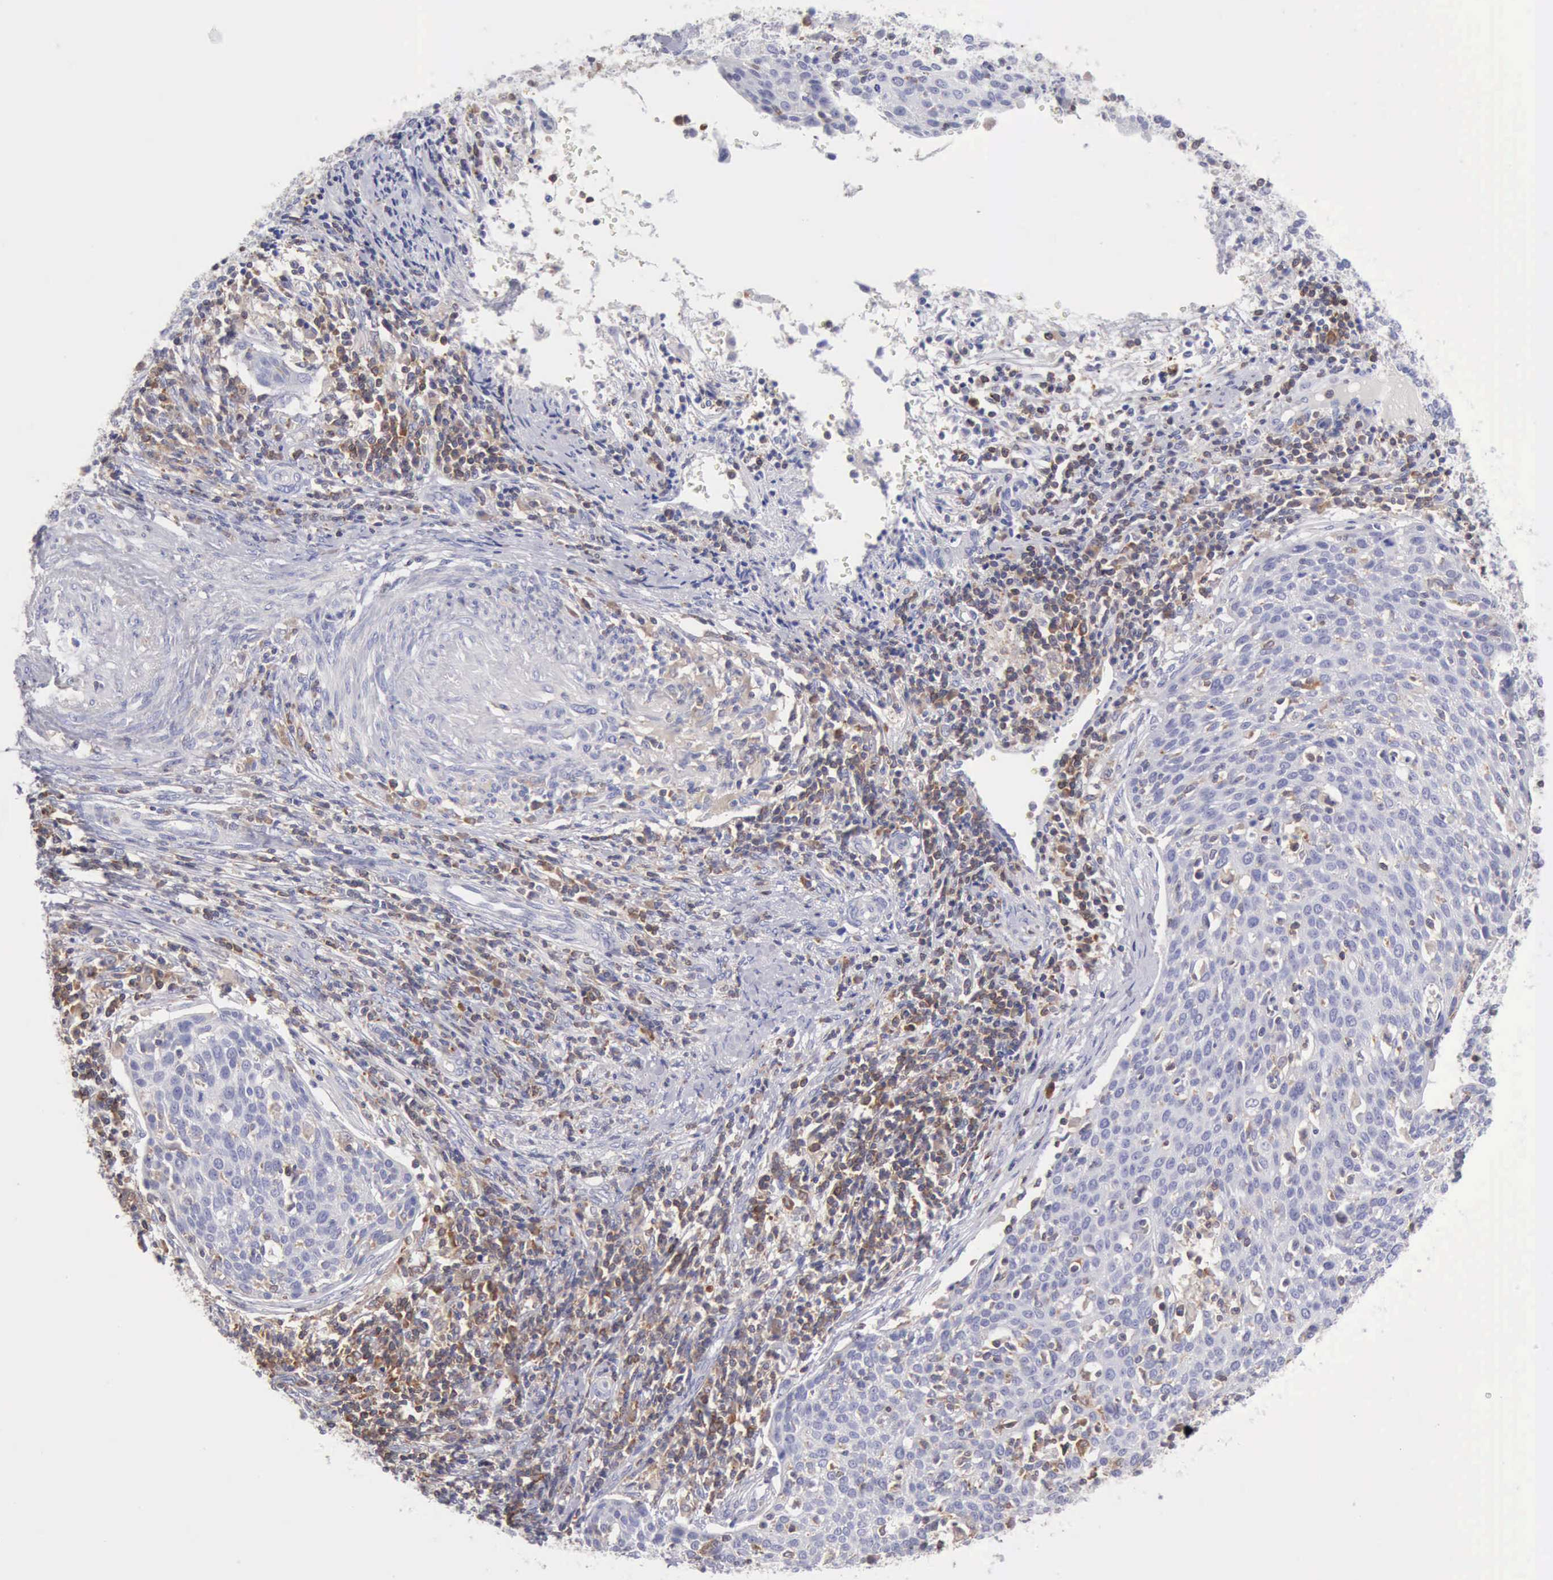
{"staining": {"intensity": "negative", "quantity": "none", "location": "none"}, "tissue": "cervical cancer", "cell_type": "Tumor cells", "image_type": "cancer", "snomed": [{"axis": "morphology", "description": "Squamous cell carcinoma, NOS"}, {"axis": "topography", "description": "Cervix"}], "caption": "An IHC histopathology image of squamous cell carcinoma (cervical) is shown. There is no staining in tumor cells of squamous cell carcinoma (cervical).", "gene": "SASH3", "patient": {"sex": "female", "age": 38}}